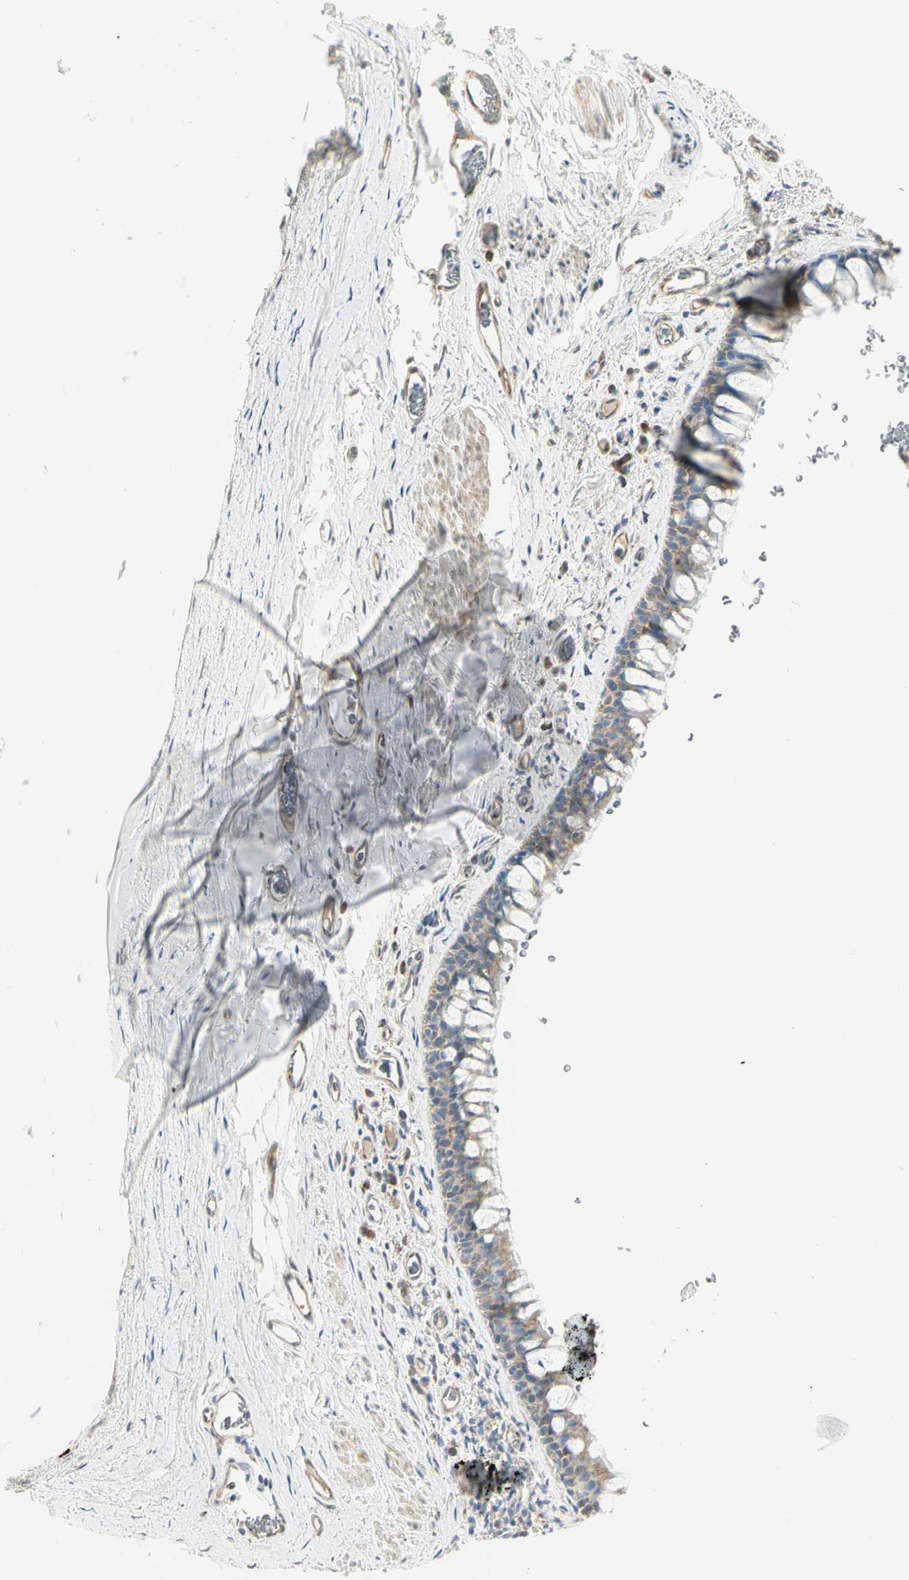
{"staining": {"intensity": "moderate", "quantity": ">75%", "location": "cytoplasmic/membranous"}, "tissue": "bronchus", "cell_type": "Respiratory epithelial cells", "image_type": "normal", "snomed": [{"axis": "morphology", "description": "Normal tissue, NOS"}, {"axis": "morphology", "description": "Malignant melanoma, Metastatic site"}, {"axis": "topography", "description": "Bronchus"}, {"axis": "topography", "description": "Lung"}], "caption": "Brown immunohistochemical staining in benign bronchus shows moderate cytoplasmic/membranous positivity in approximately >75% of respiratory epithelial cells. The protein of interest is stained brown, and the nuclei are stained in blue (DAB (3,3'-diaminobenzidine) IHC with brightfield microscopy, high magnification).", "gene": "TNFSF11", "patient": {"sex": "male", "age": 64}}